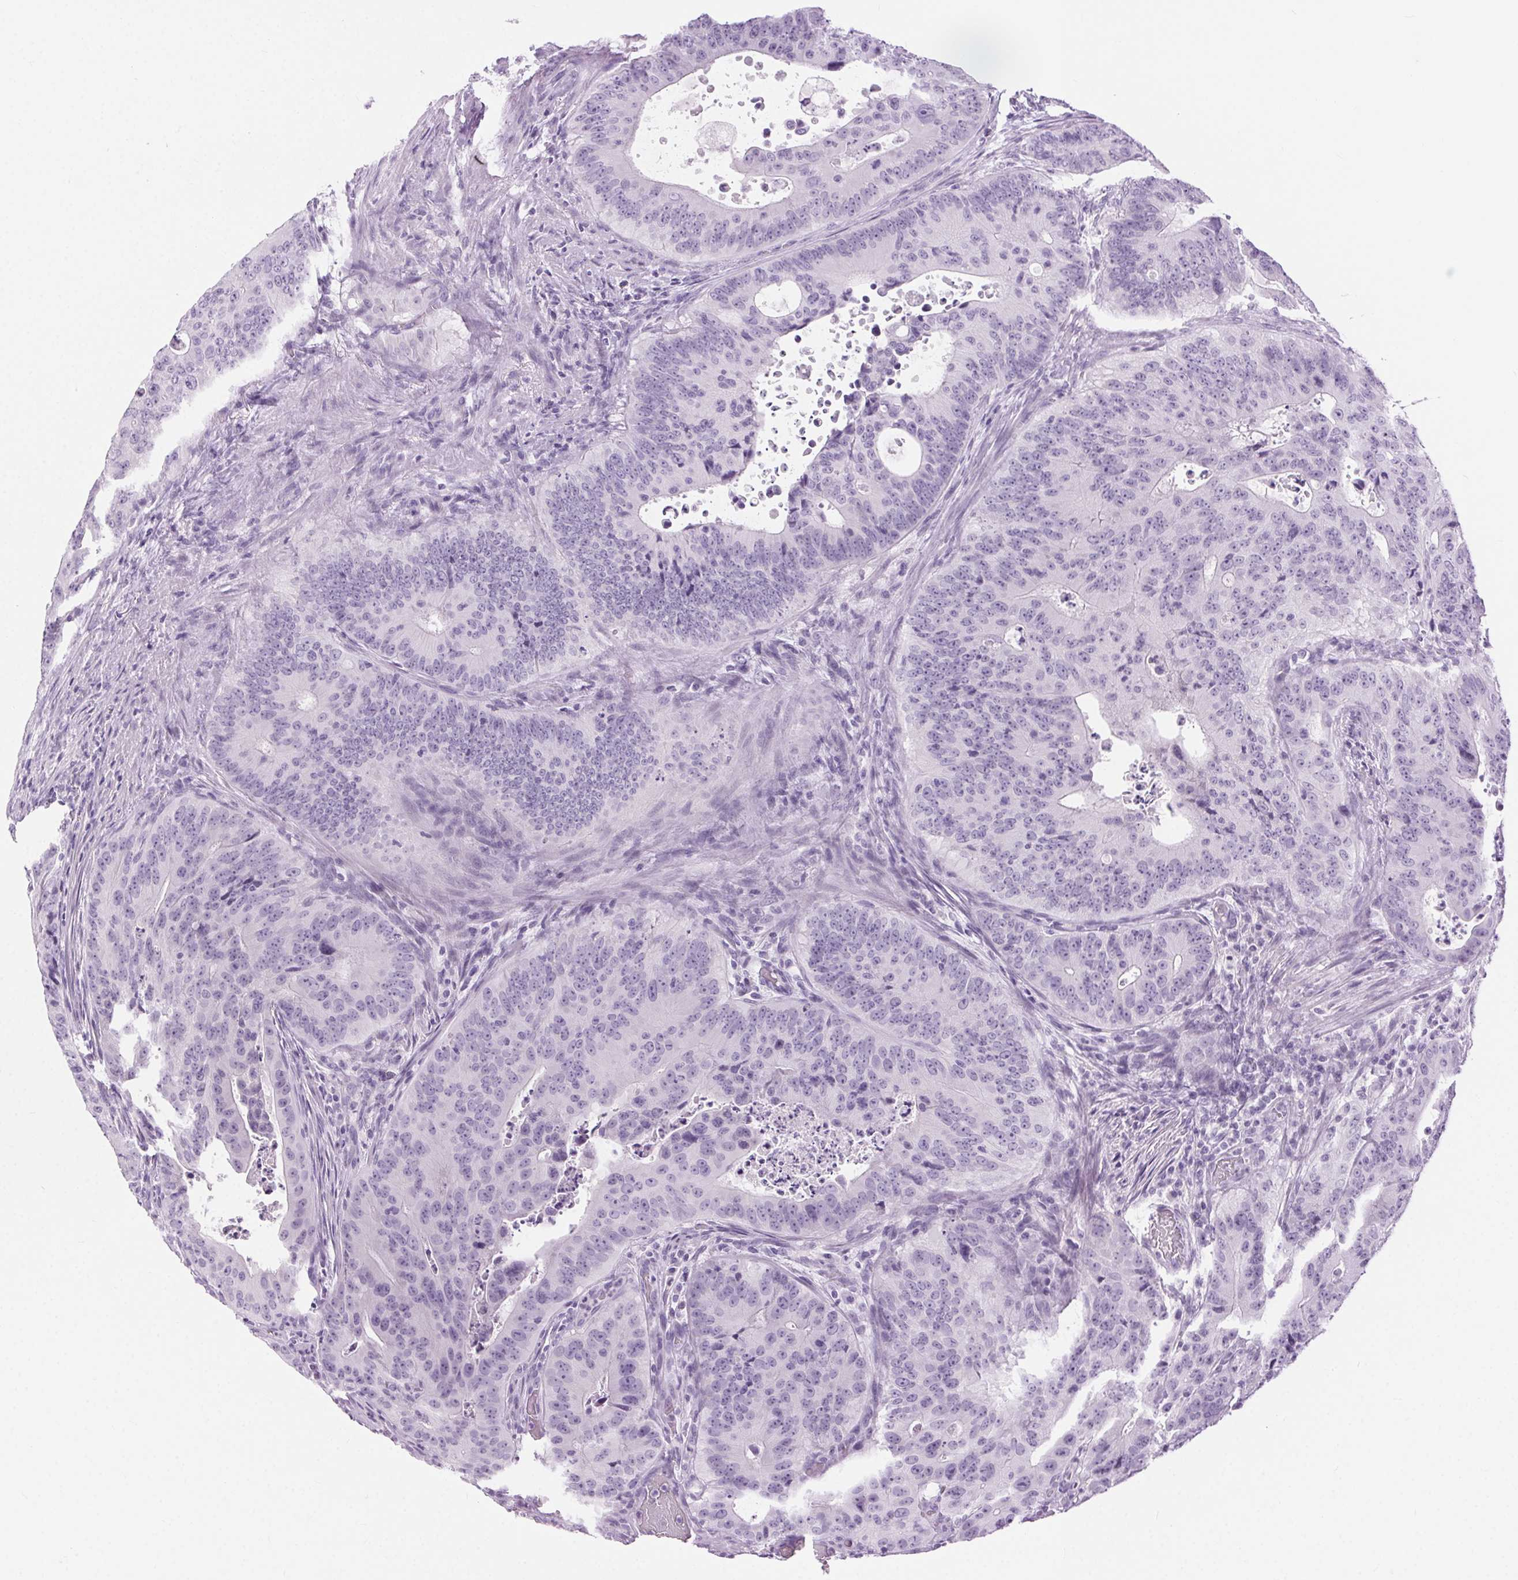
{"staining": {"intensity": "negative", "quantity": "none", "location": "none"}, "tissue": "colorectal cancer", "cell_type": "Tumor cells", "image_type": "cancer", "snomed": [{"axis": "morphology", "description": "Adenocarcinoma, NOS"}, {"axis": "topography", "description": "Colon"}], "caption": "Tumor cells are negative for brown protein staining in colorectal cancer (adenocarcinoma).", "gene": "BEND2", "patient": {"sex": "male", "age": 62}}